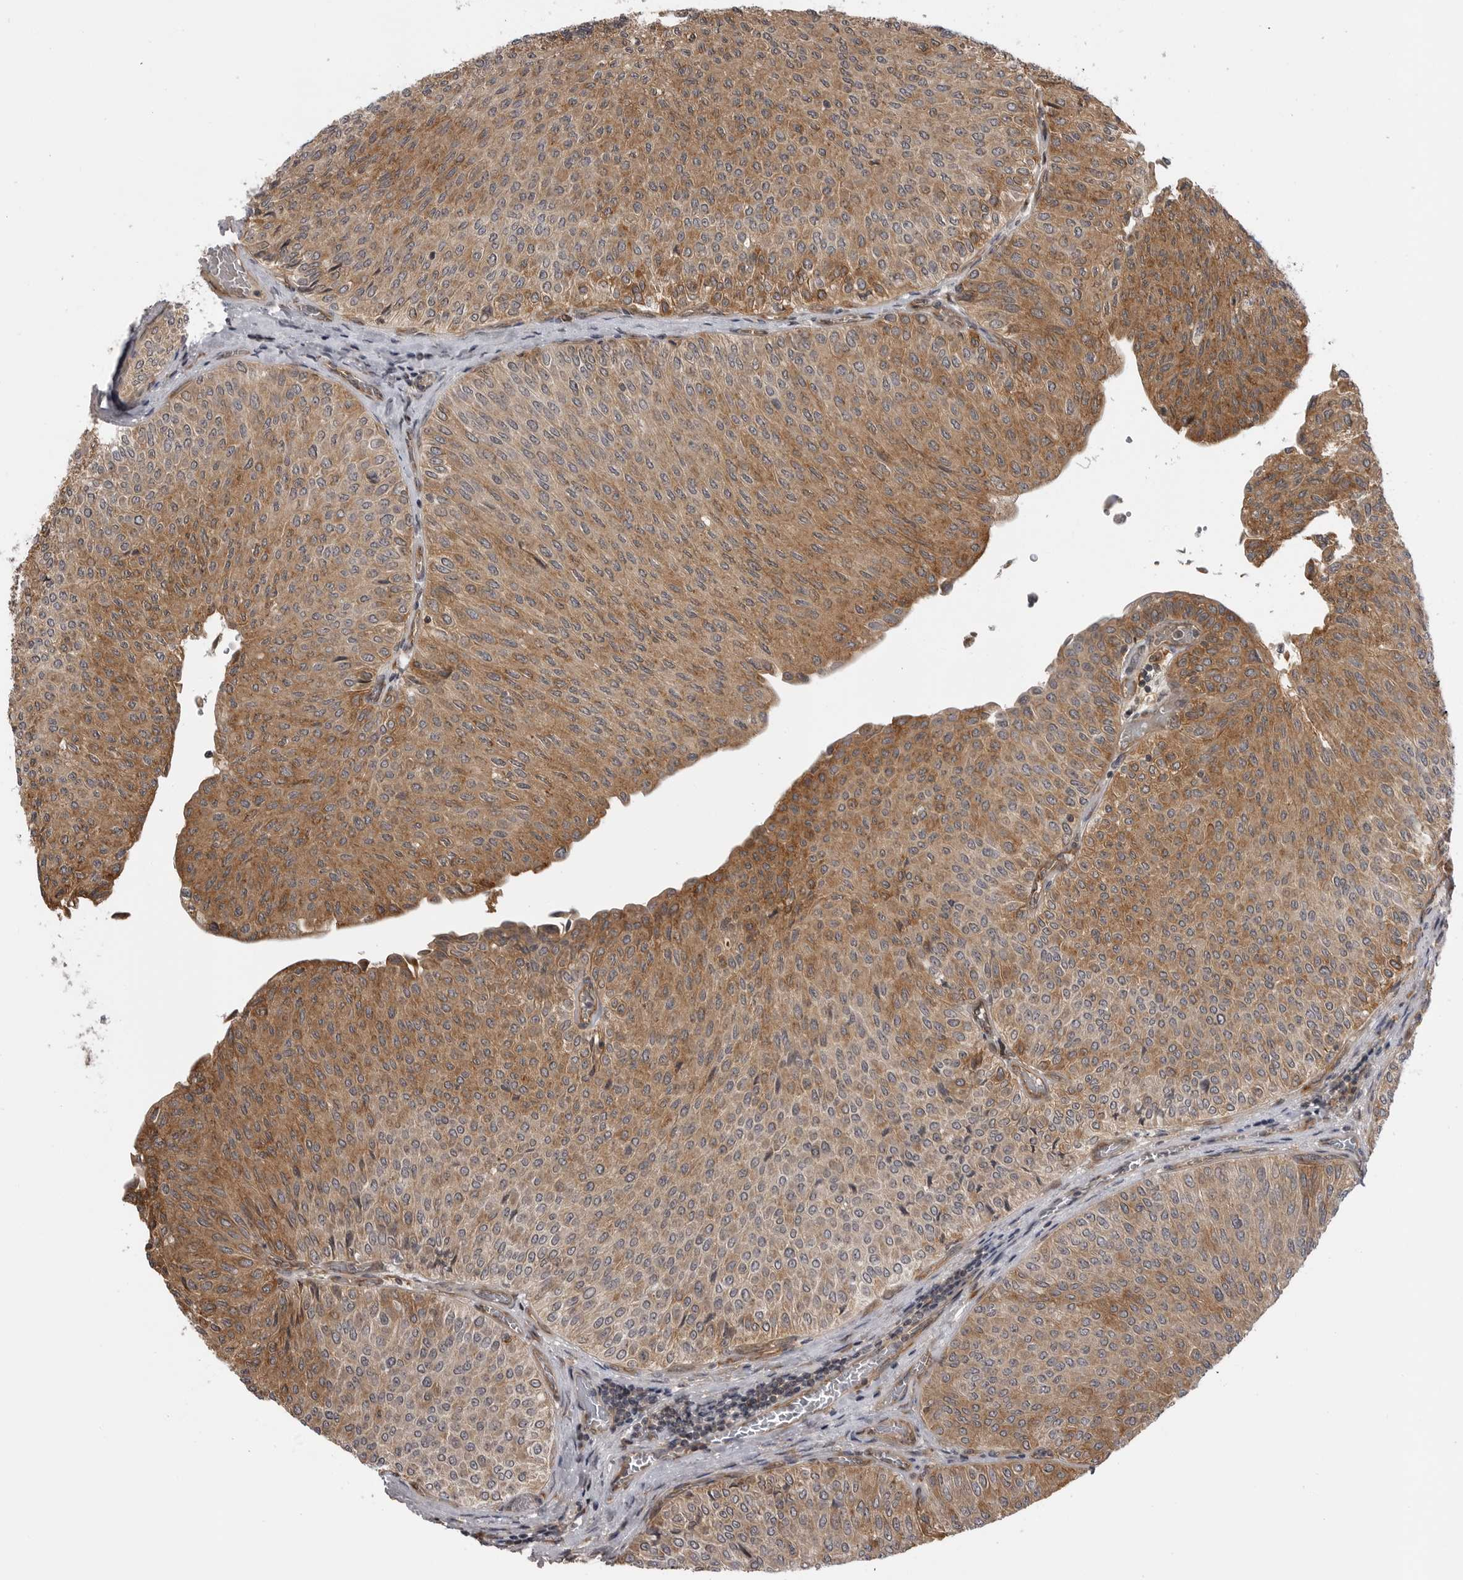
{"staining": {"intensity": "moderate", "quantity": ">75%", "location": "cytoplasmic/membranous"}, "tissue": "urothelial cancer", "cell_type": "Tumor cells", "image_type": "cancer", "snomed": [{"axis": "morphology", "description": "Urothelial carcinoma, Low grade"}, {"axis": "topography", "description": "Urinary bladder"}], "caption": "Immunohistochemical staining of low-grade urothelial carcinoma shows medium levels of moderate cytoplasmic/membranous staining in approximately >75% of tumor cells.", "gene": "LRRC45", "patient": {"sex": "male", "age": 78}}